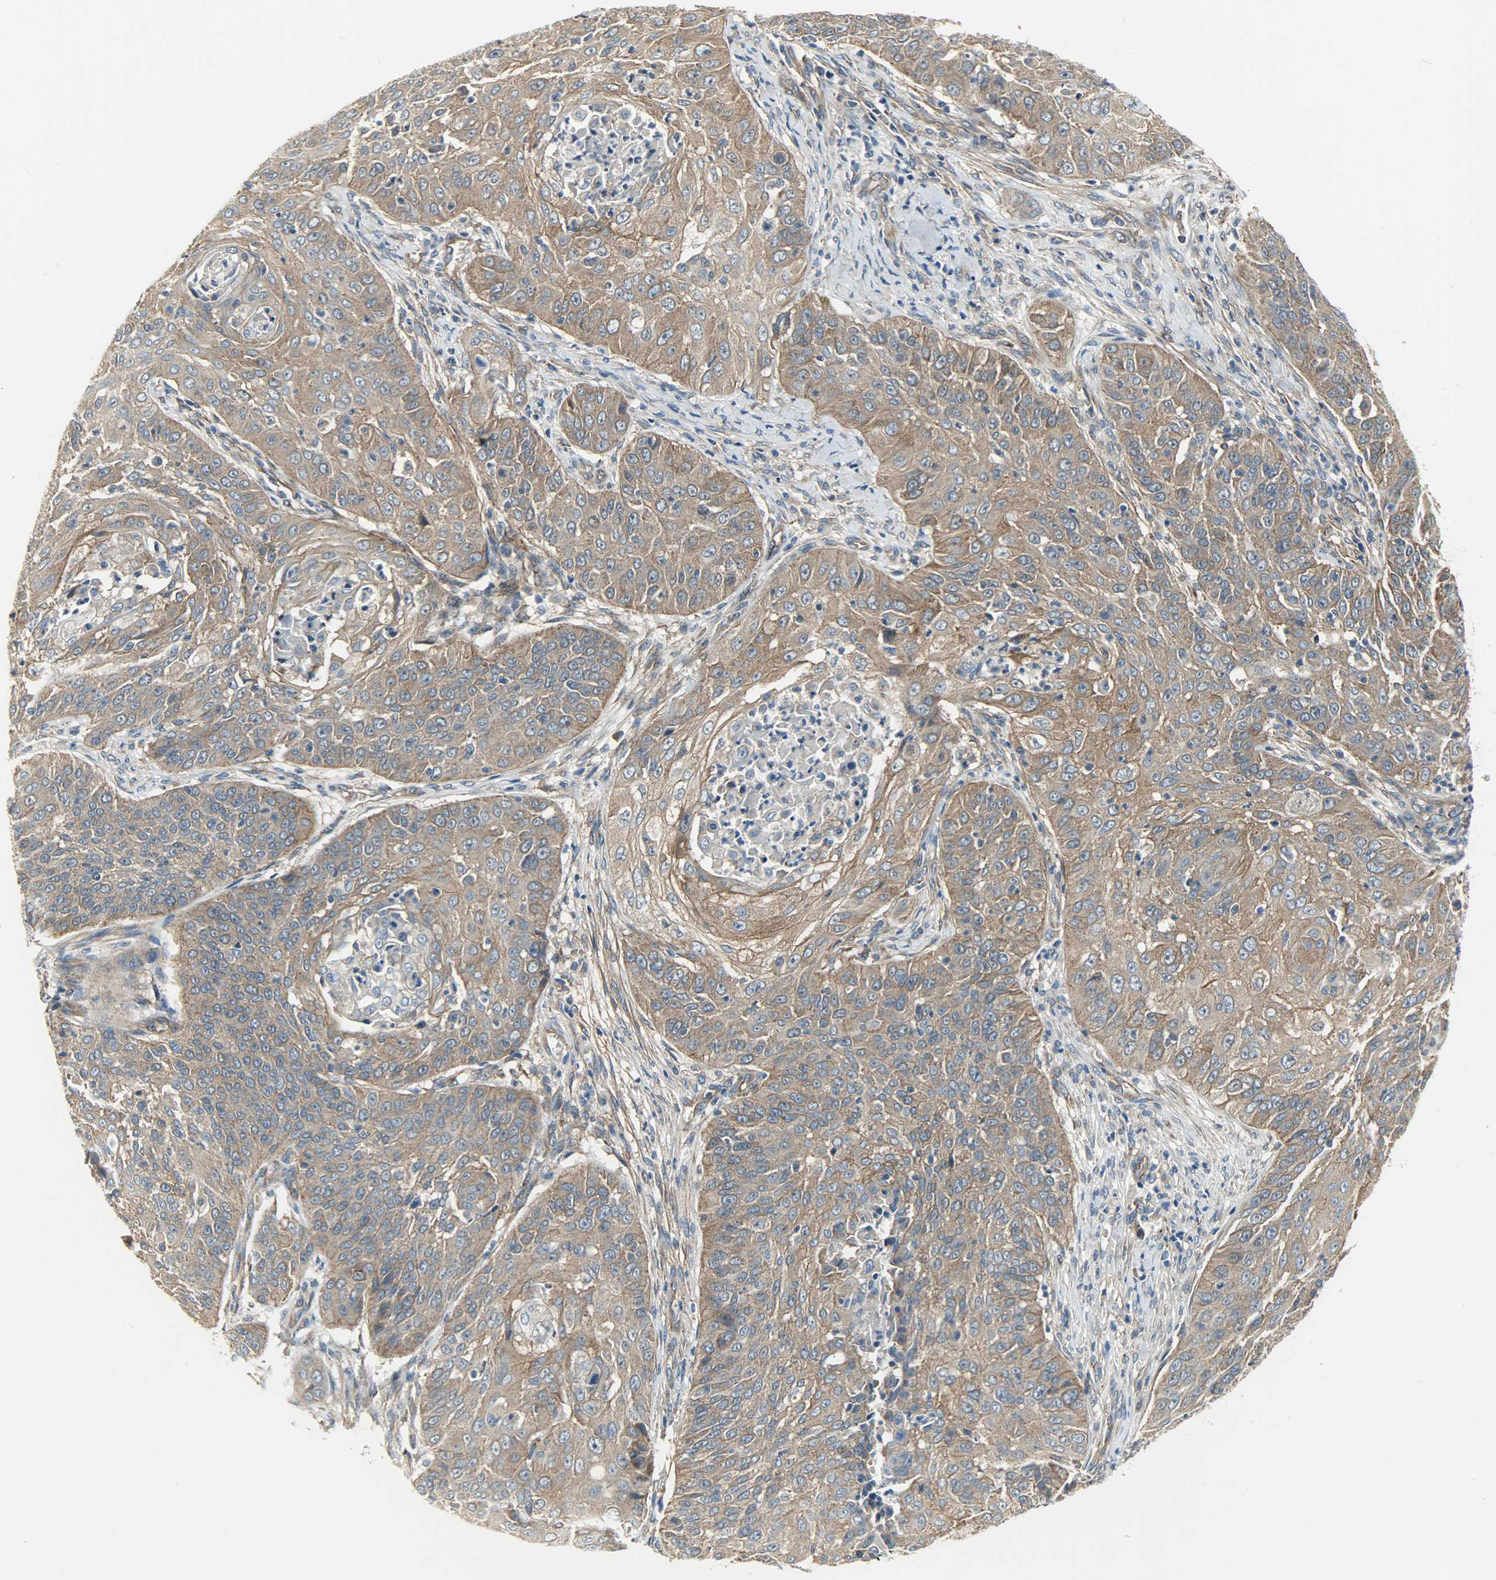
{"staining": {"intensity": "moderate", "quantity": ">75%", "location": "cytoplasmic/membranous"}, "tissue": "cervical cancer", "cell_type": "Tumor cells", "image_type": "cancer", "snomed": [{"axis": "morphology", "description": "Squamous cell carcinoma, NOS"}, {"axis": "topography", "description": "Cervix"}], "caption": "Immunohistochemical staining of cervical cancer (squamous cell carcinoma) demonstrates moderate cytoplasmic/membranous protein positivity in about >75% of tumor cells. (brown staining indicates protein expression, while blue staining denotes nuclei).", "gene": "KIAA1217", "patient": {"sex": "female", "age": 64}}